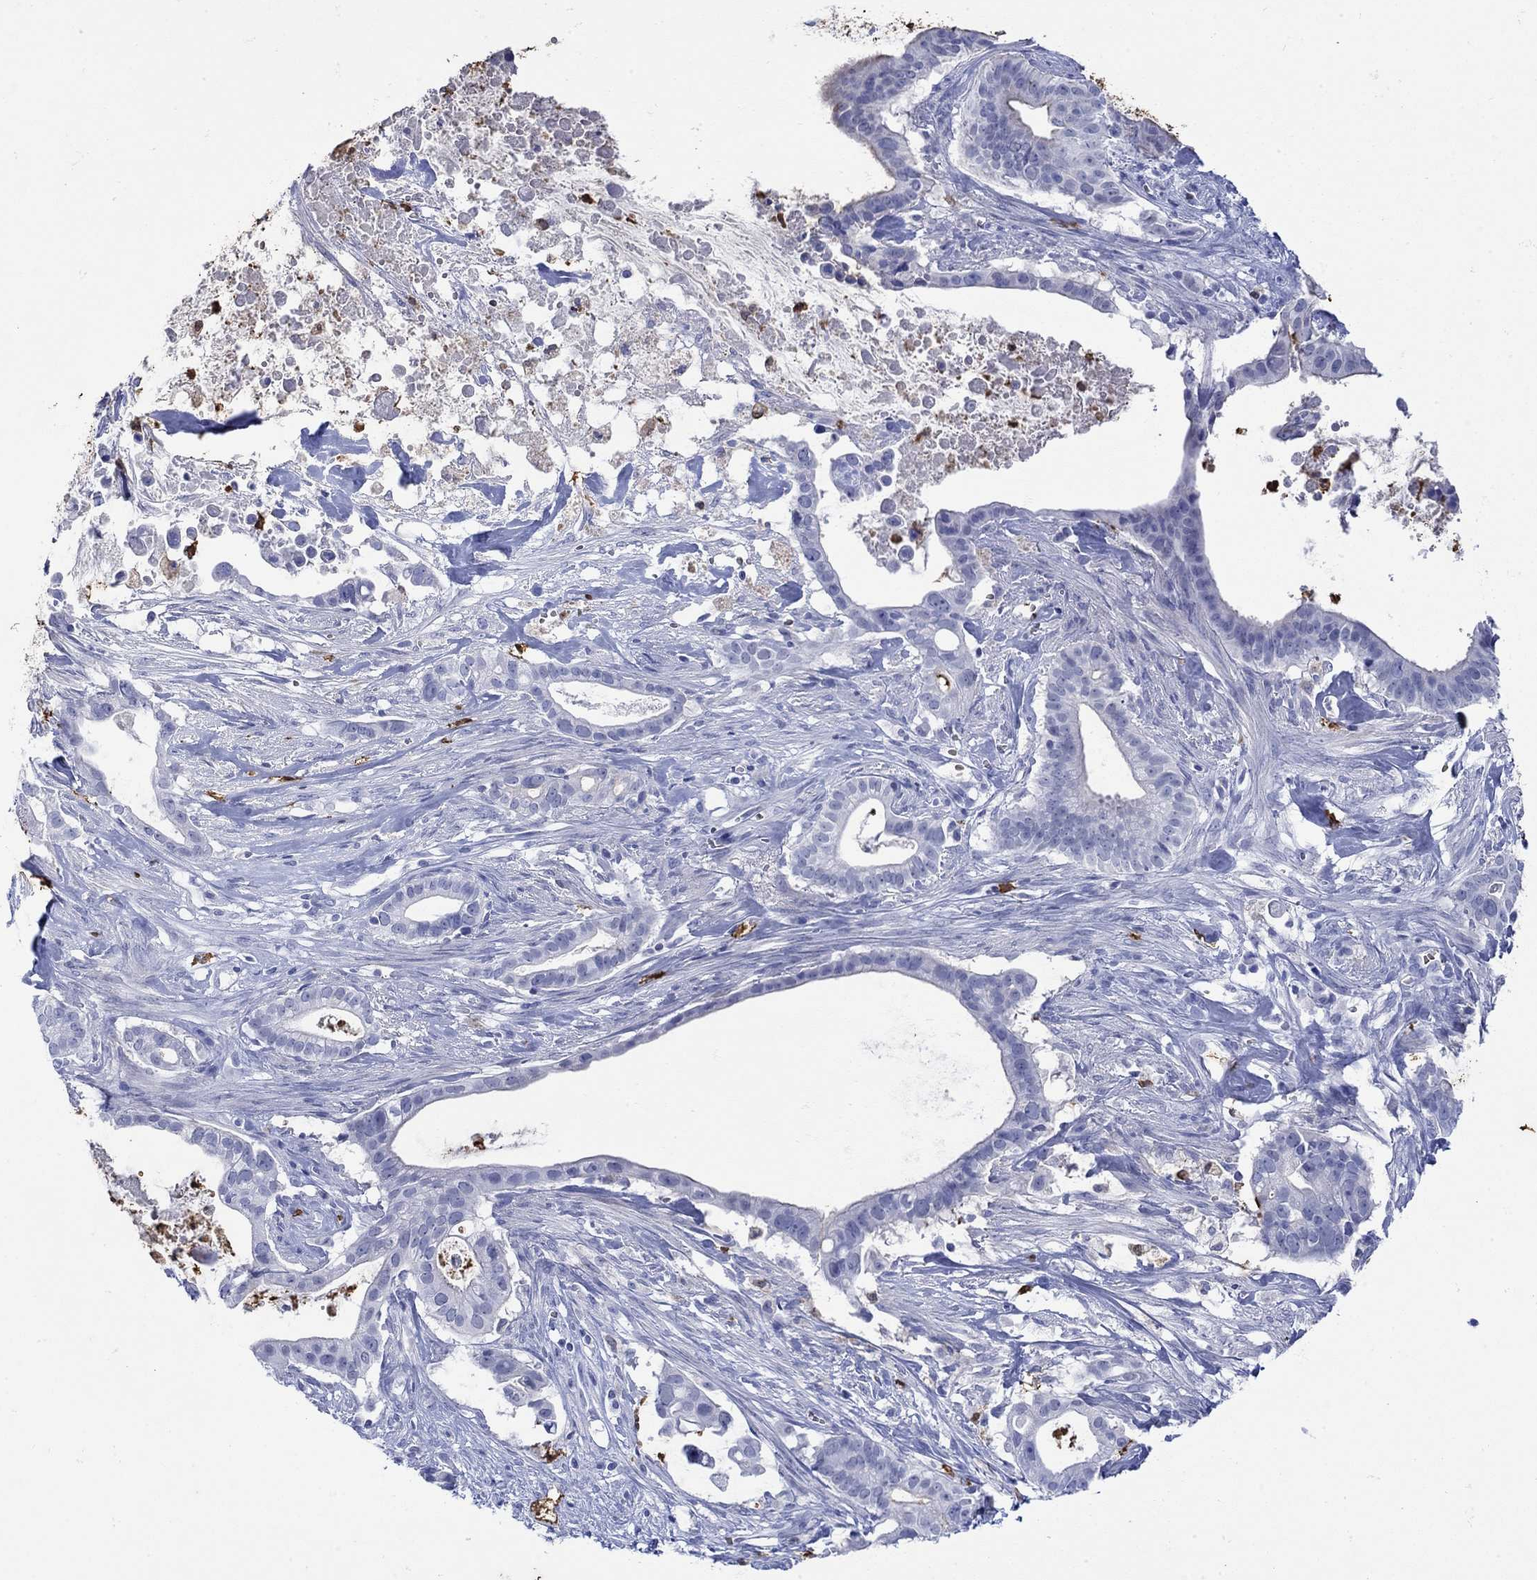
{"staining": {"intensity": "negative", "quantity": "none", "location": "none"}, "tissue": "pancreatic cancer", "cell_type": "Tumor cells", "image_type": "cancer", "snomed": [{"axis": "morphology", "description": "Adenocarcinoma, NOS"}, {"axis": "topography", "description": "Pancreas"}], "caption": "DAB immunohistochemical staining of pancreatic cancer demonstrates no significant expression in tumor cells. Brightfield microscopy of immunohistochemistry stained with DAB (3,3'-diaminobenzidine) (brown) and hematoxylin (blue), captured at high magnification.", "gene": "LINGO3", "patient": {"sex": "male", "age": 61}}